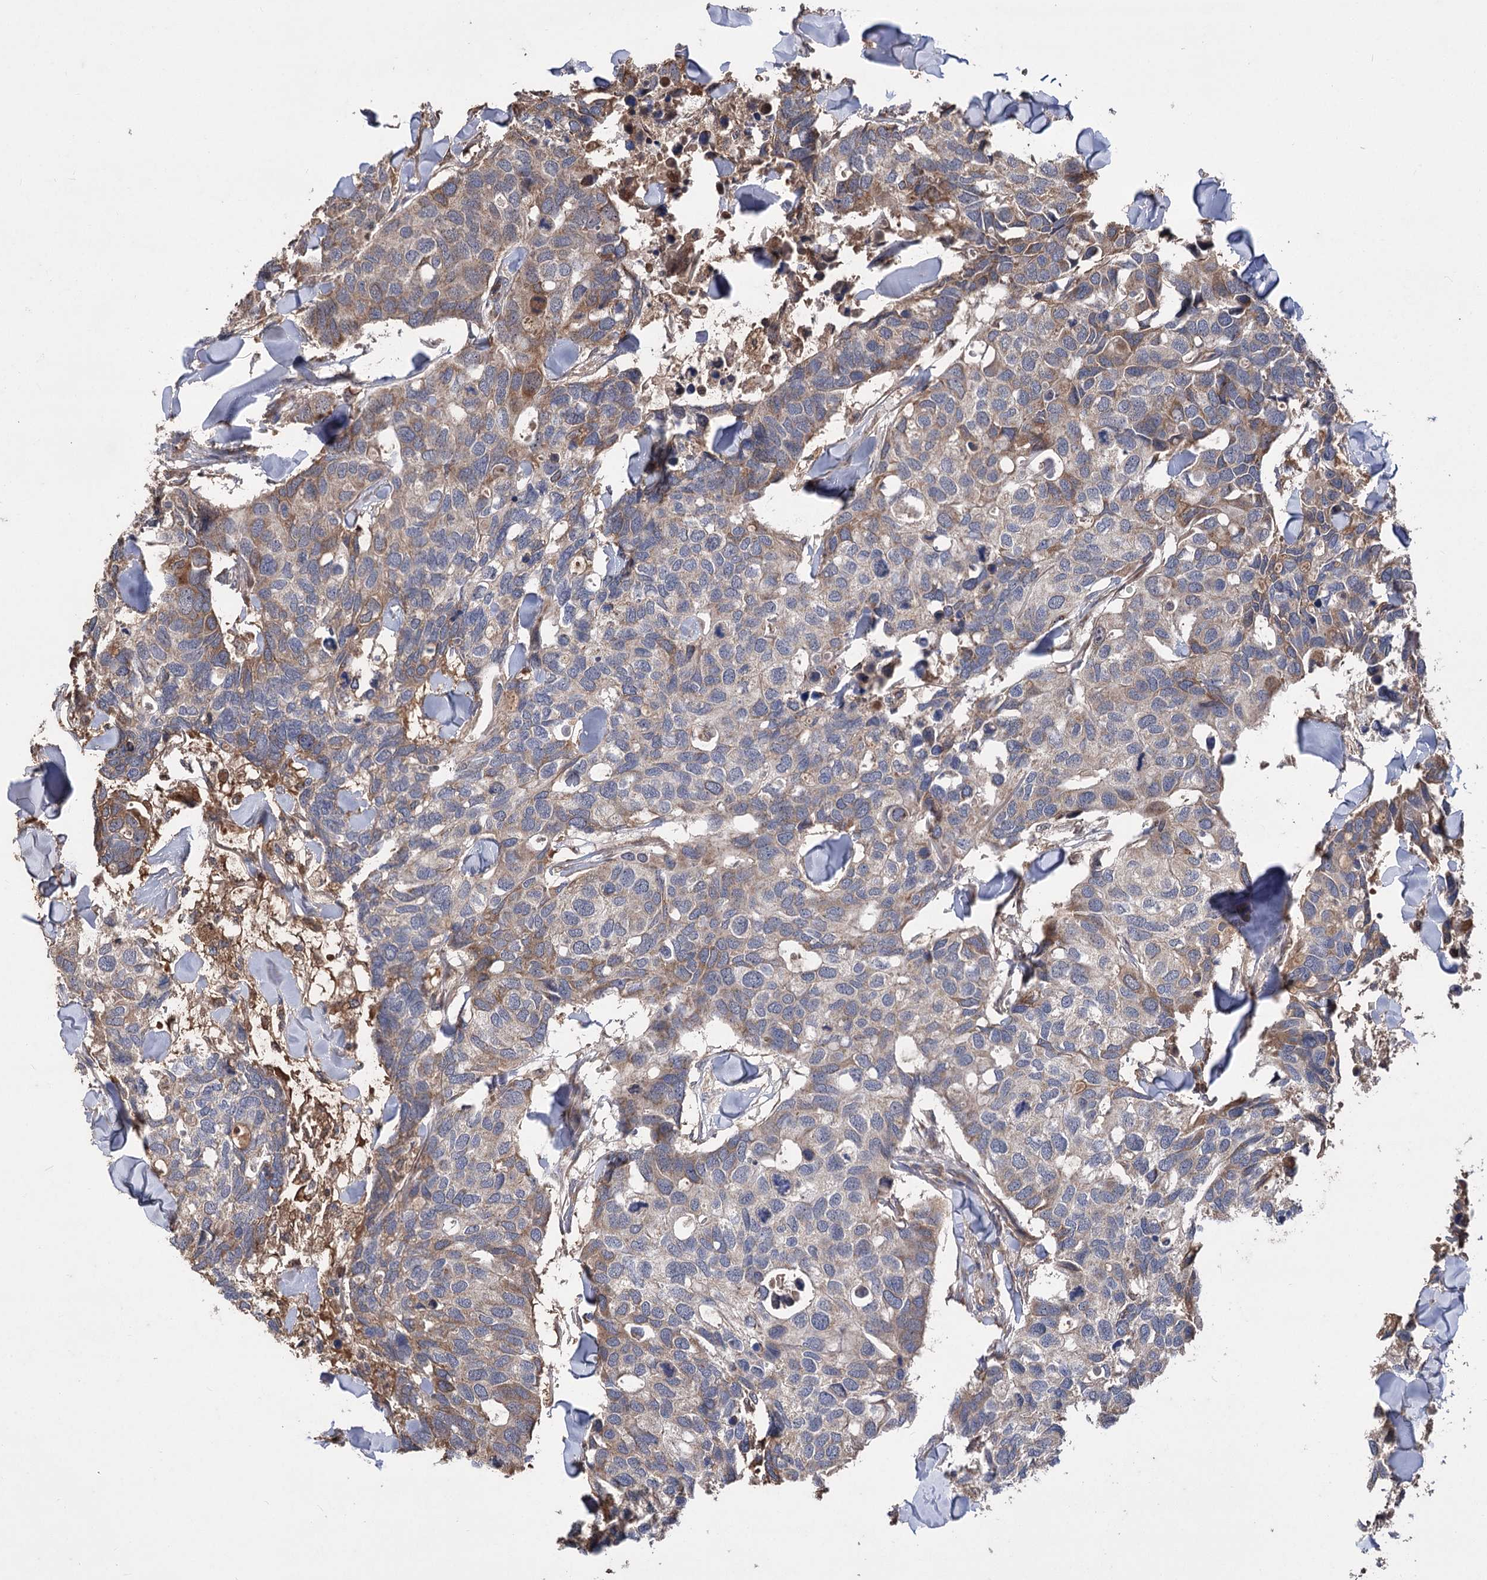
{"staining": {"intensity": "moderate", "quantity": "25%-75%", "location": "cytoplasmic/membranous"}, "tissue": "breast cancer", "cell_type": "Tumor cells", "image_type": "cancer", "snomed": [{"axis": "morphology", "description": "Duct carcinoma"}, {"axis": "topography", "description": "Breast"}], "caption": "Immunohistochemistry of human invasive ductal carcinoma (breast) demonstrates medium levels of moderate cytoplasmic/membranous expression in approximately 25%-75% of tumor cells.", "gene": "RASSF3", "patient": {"sex": "female", "age": 83}}